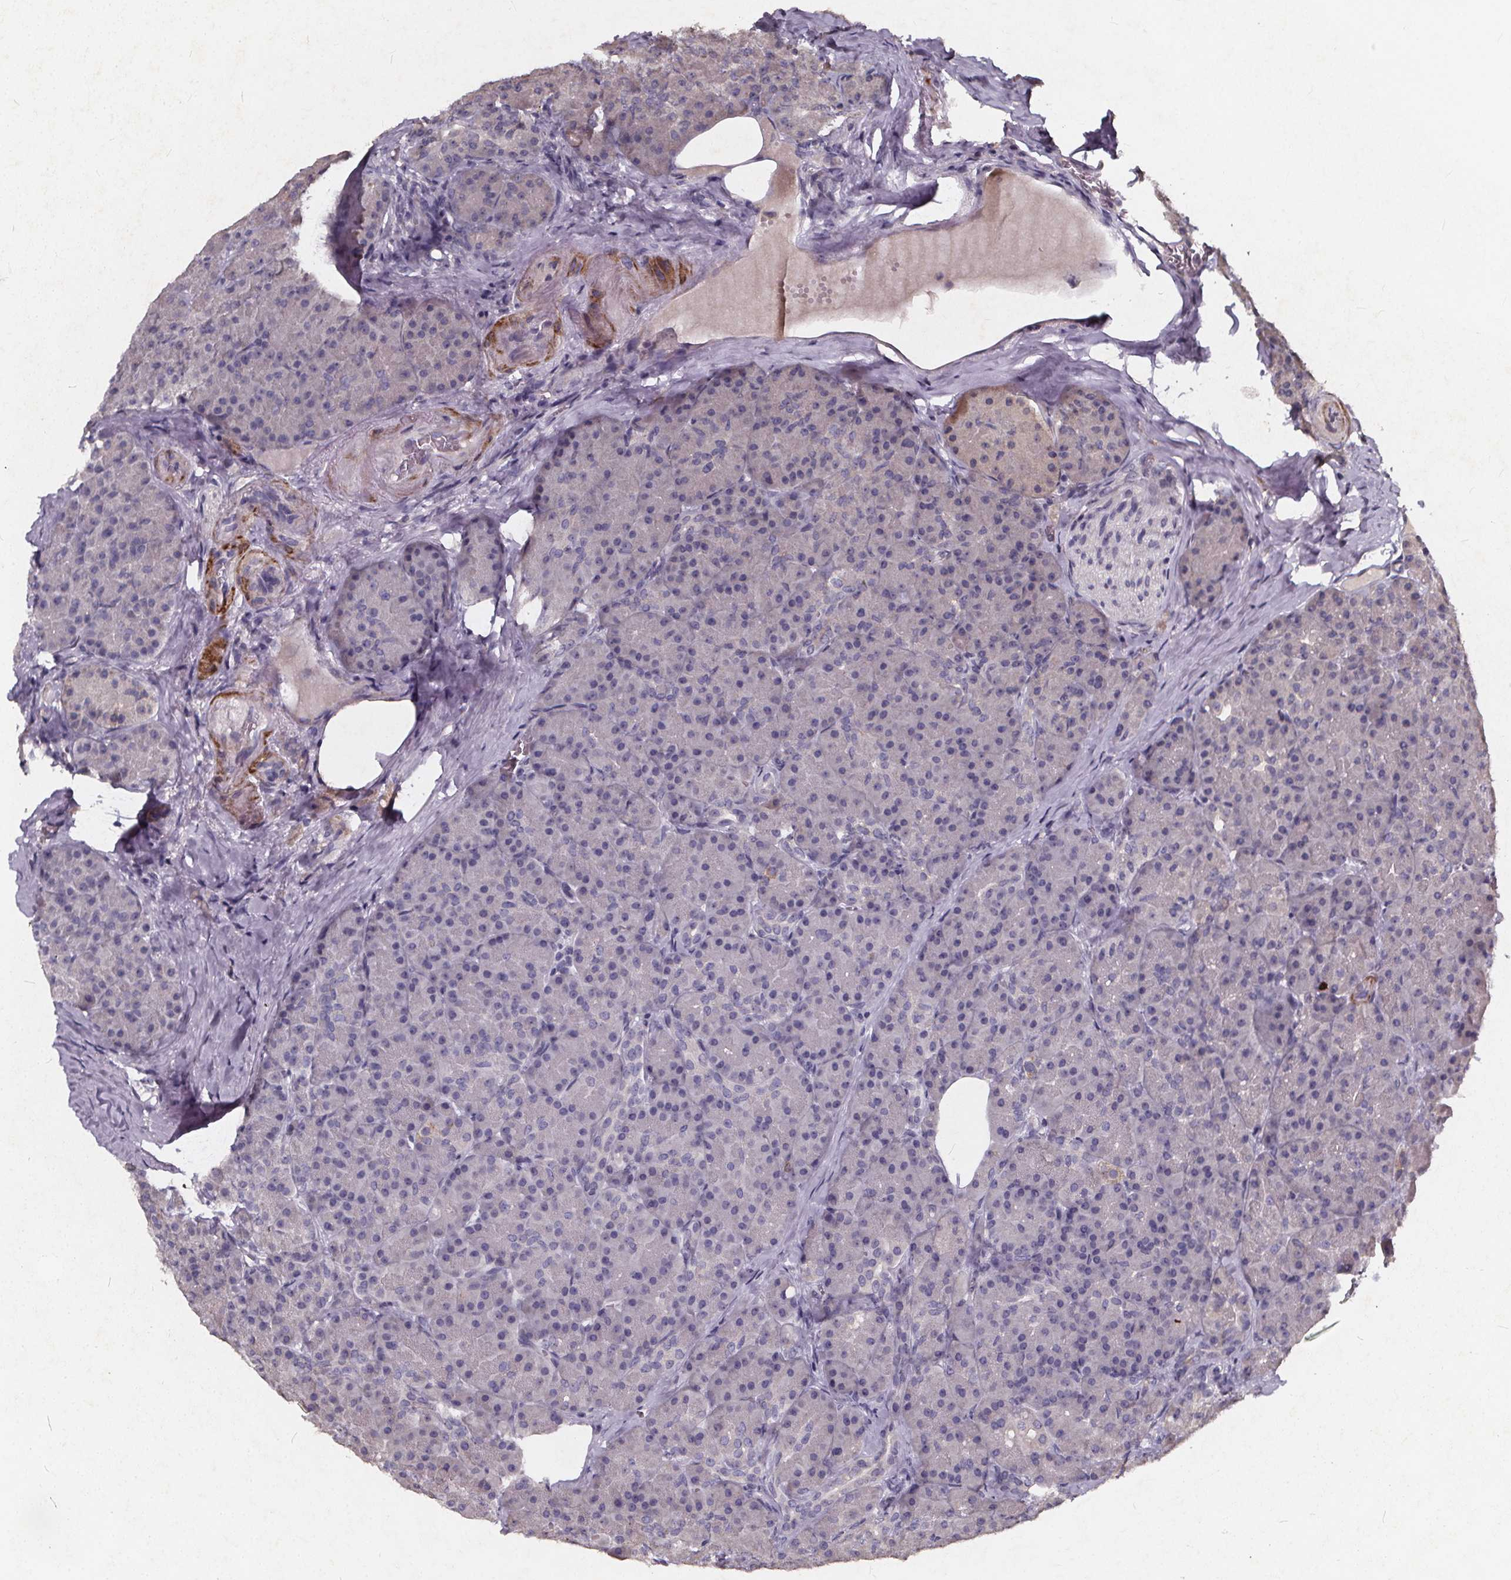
{"staining": {"intensity": "negative", "quantity": "none", "location": "none"}, "tissue": "pancreas", "cell_type": "Exocrine glandular cells", "image_type": "normal", "snomed": [{"axis": "morphology", "description": "Normal tissue, NOS"}, {"axis": "topography", "description": "Pancreas"}], "caption": "Micrograph shows no significant protein staining in exocrine glandular cells of benign pancreas. (Stains: DAB immunohistochemistry with hematoxylin counter stain, Microscopy: brightfield microscopy at high magnification).", "gene": "TSPAN14", "patient": {"sex": "male", "age": 57}}